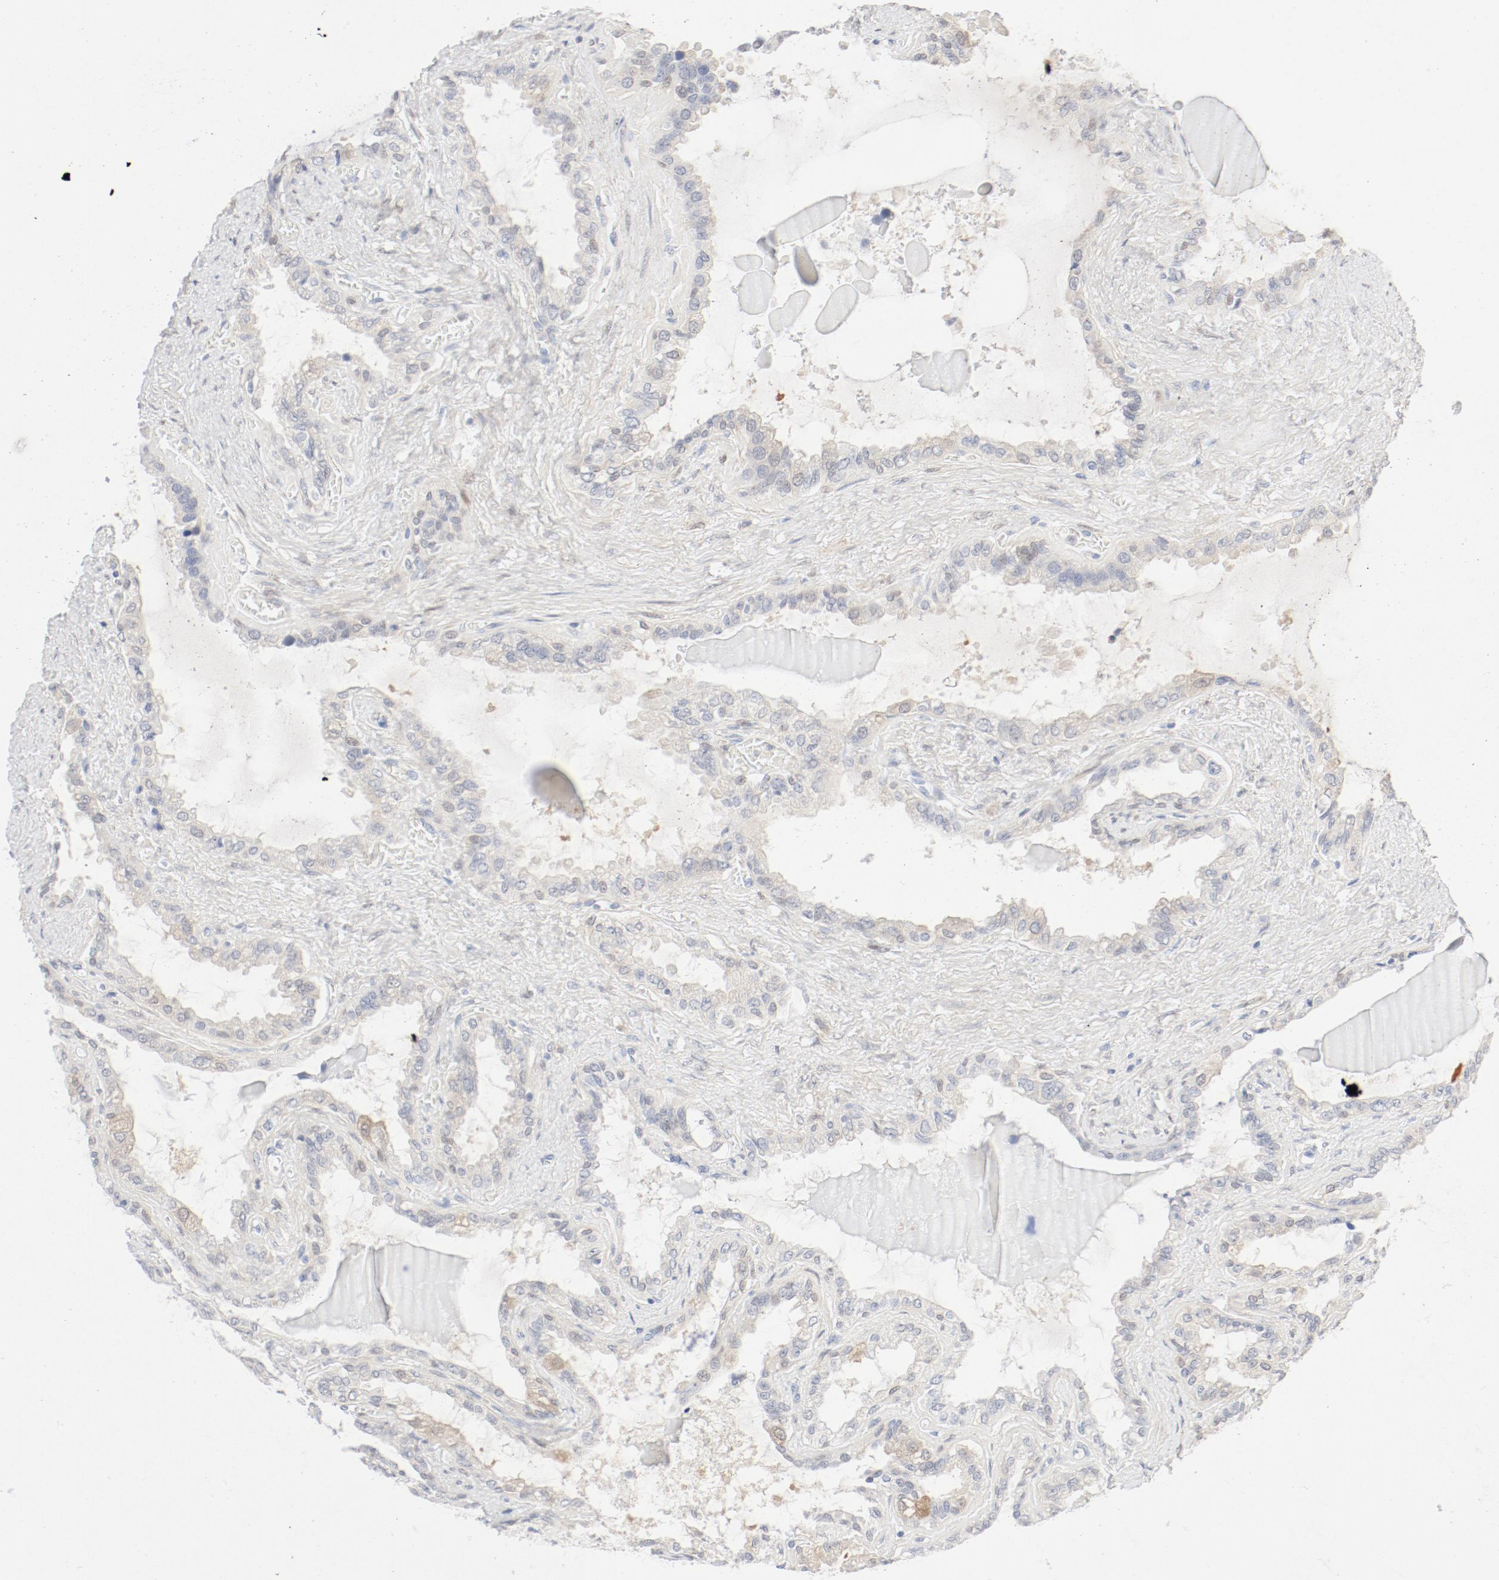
{"staining": {"intensity": "weak", "quantity": "25%-75%", "location": "cytoplasmic/membranous"}, "tissue": "seminal vesicle", "cell_type": "Glandular cells", "image_type": "normal", "snomed": [{"axis": "morphology", "description": "Normal tissue, NOS"}, {"axis": "morphology", "description": "Inflammation, NOS"}, {"axis": "topography", "description": "Urinary bladder"}, {"axis": "topography", "description": "Prostate"}, {"axis": "topography", "description": "Seminal veicle"}], "caption": "Immunohistochemistry (IHC) (DAB (3,3'-diaminobenzidine)) staining of benign seminal vesicle shows weak cytoplasmic/membranous protein staining in about 25%-75% of glandular cells.", "gene": "PGM1", "patient": {"sex": "male", "age": 82}}